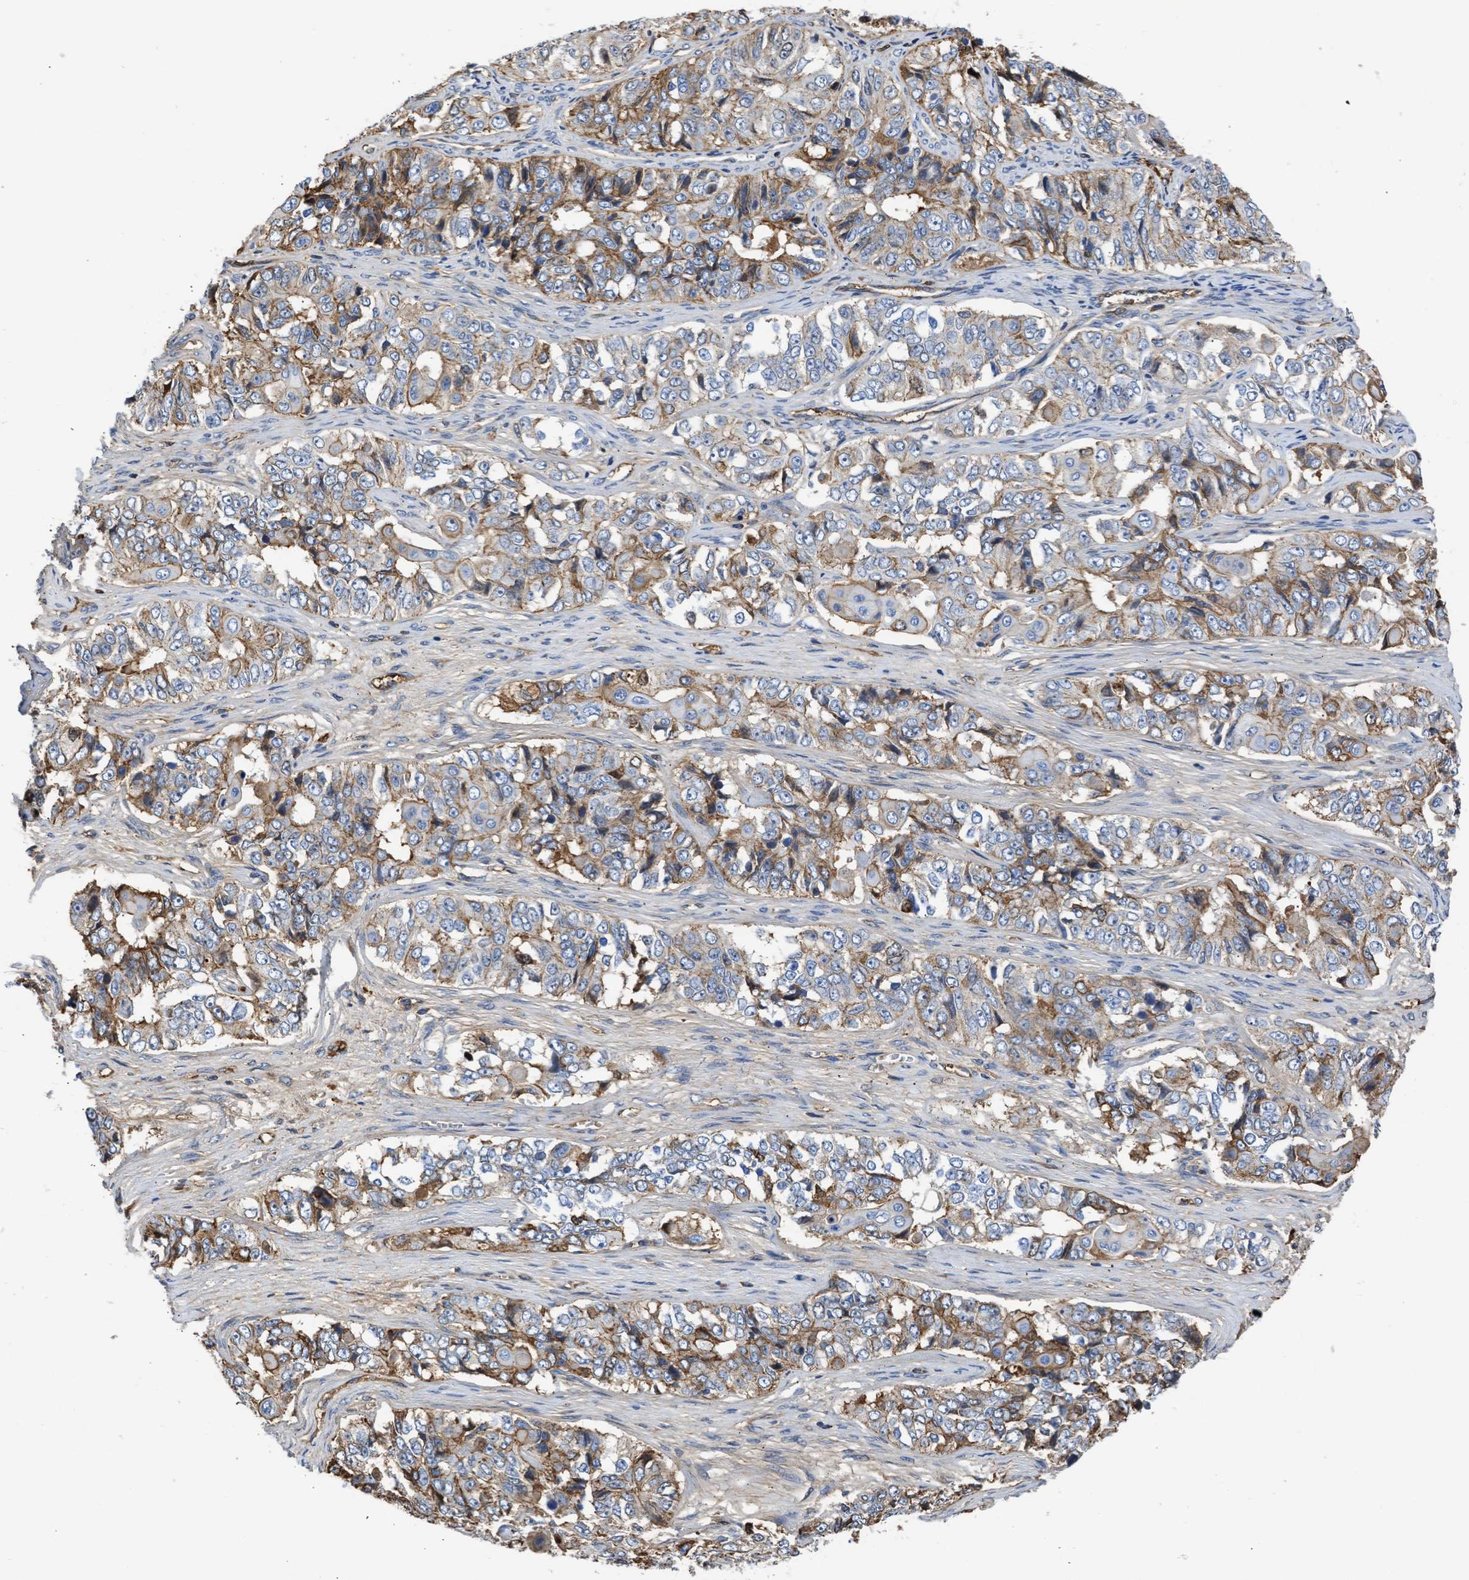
{"staining": {"intensity": "moderate", "quantity": "25%-75%", "location": "cytoplasmic/membranous"}, "tissue": "ovarian cancer", "cell_type": "Tumor cells", "image_type": "cancer", "snomed": [{"axis": "morphology", "description": "Carcinoma, endometroid"}, {"axis": "topography", "description": "Ovary"}], "caption": "Protein expression analysis of ovarian endometroid carcinoma reveals moderate cytoplasmic/membranous expression in about 25%-75% of tumor cells.", "gene": "MAS1L", "patient": {"sex": "female", "age": 51}}